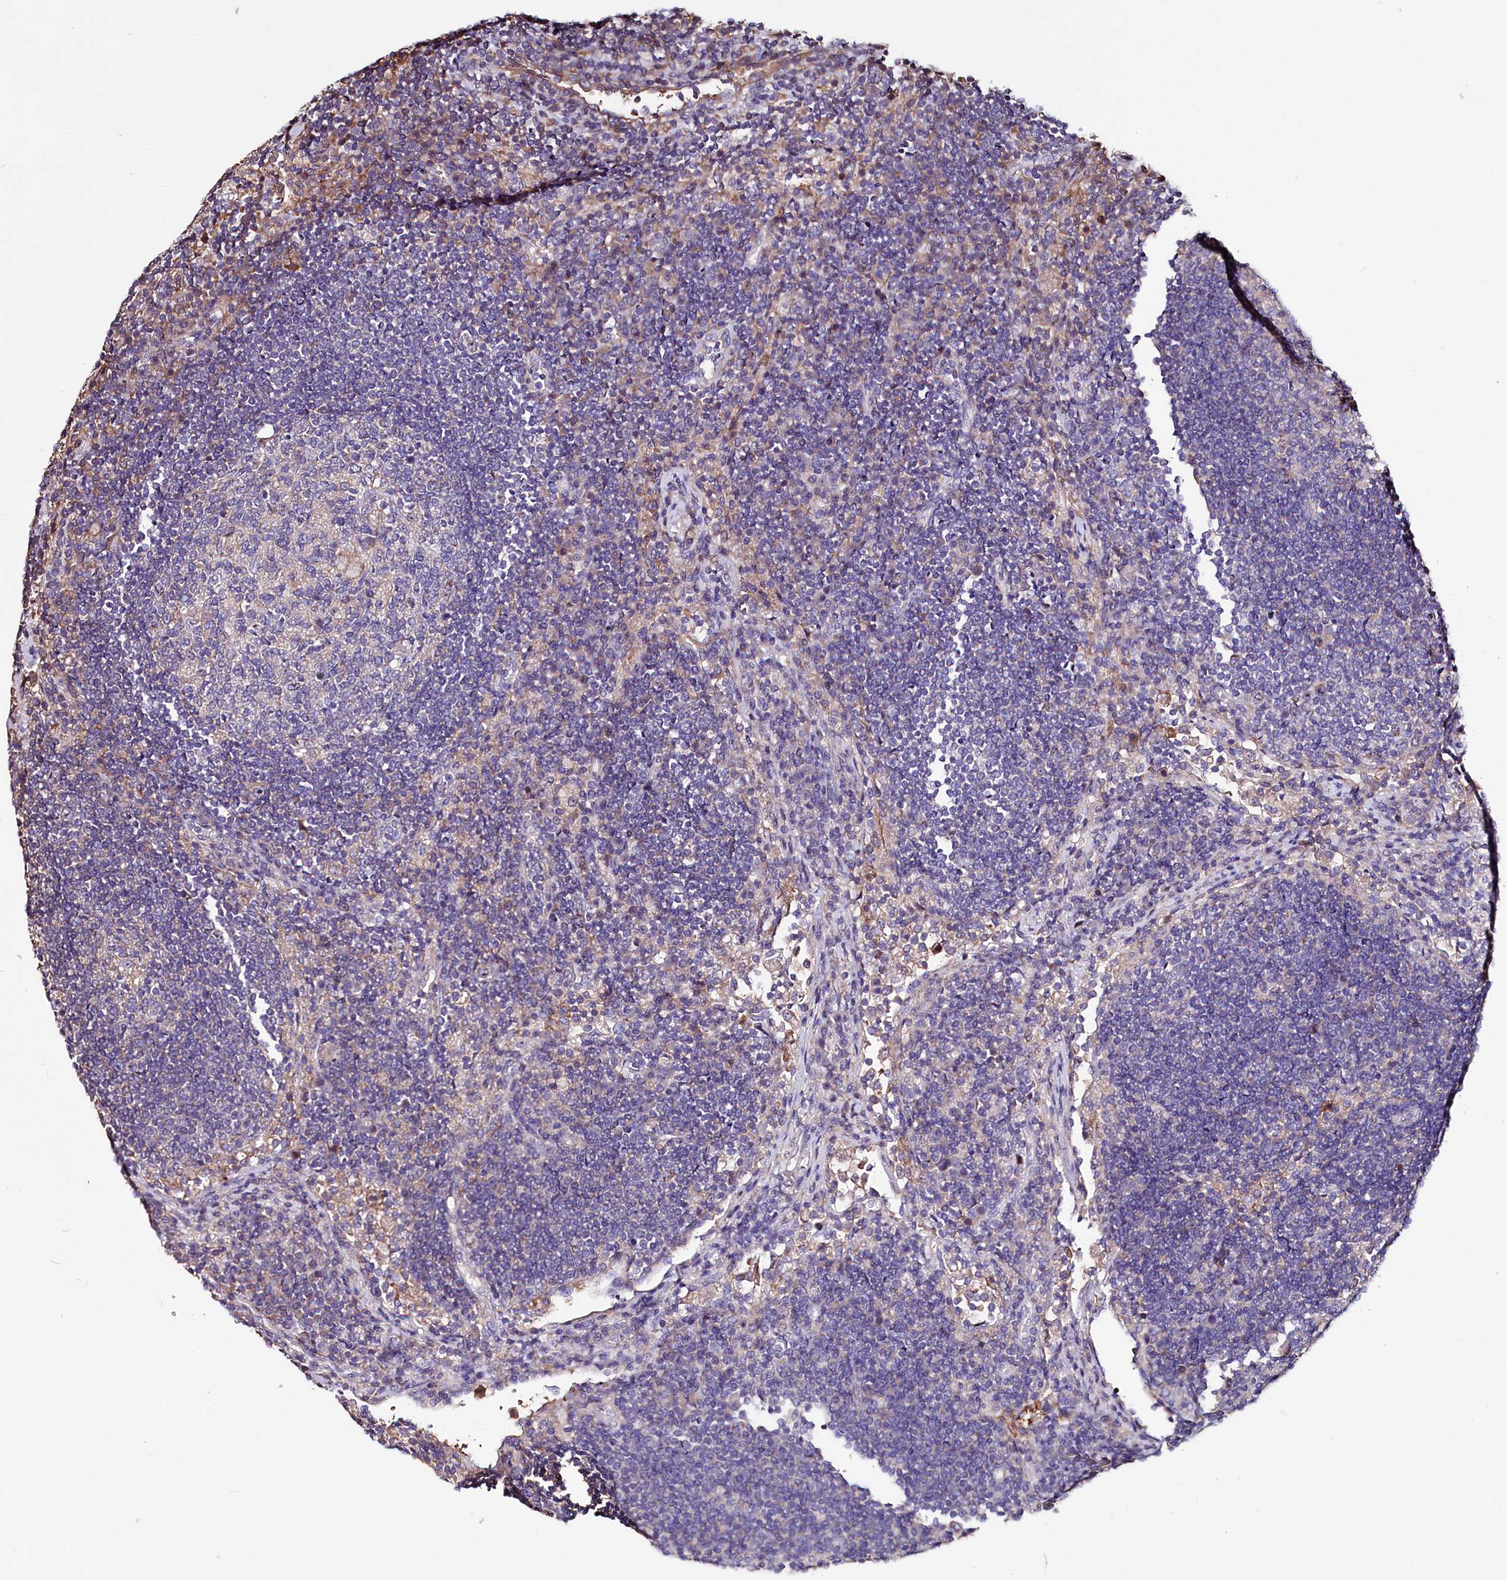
{"staining": {"intensity": "weak", "quantity": "<25%", "location": "cytoplasmic/membranous"}, "tissue": "lymph node", "cell_type": "Germinal center cells", "image_type": "normal", "snomed": [{"axis": "morphology", "description": "Normal tissue, NOS"}, {"axis": "topography", "description": "Lymph node"}], "caption": "Human lymph node stained for a protein using immunohistochemistry (IHC) reveals no positivity in germinal center cells.", "gene": "RPUSD3", "patient": {"sex": "female", "age": 53}}